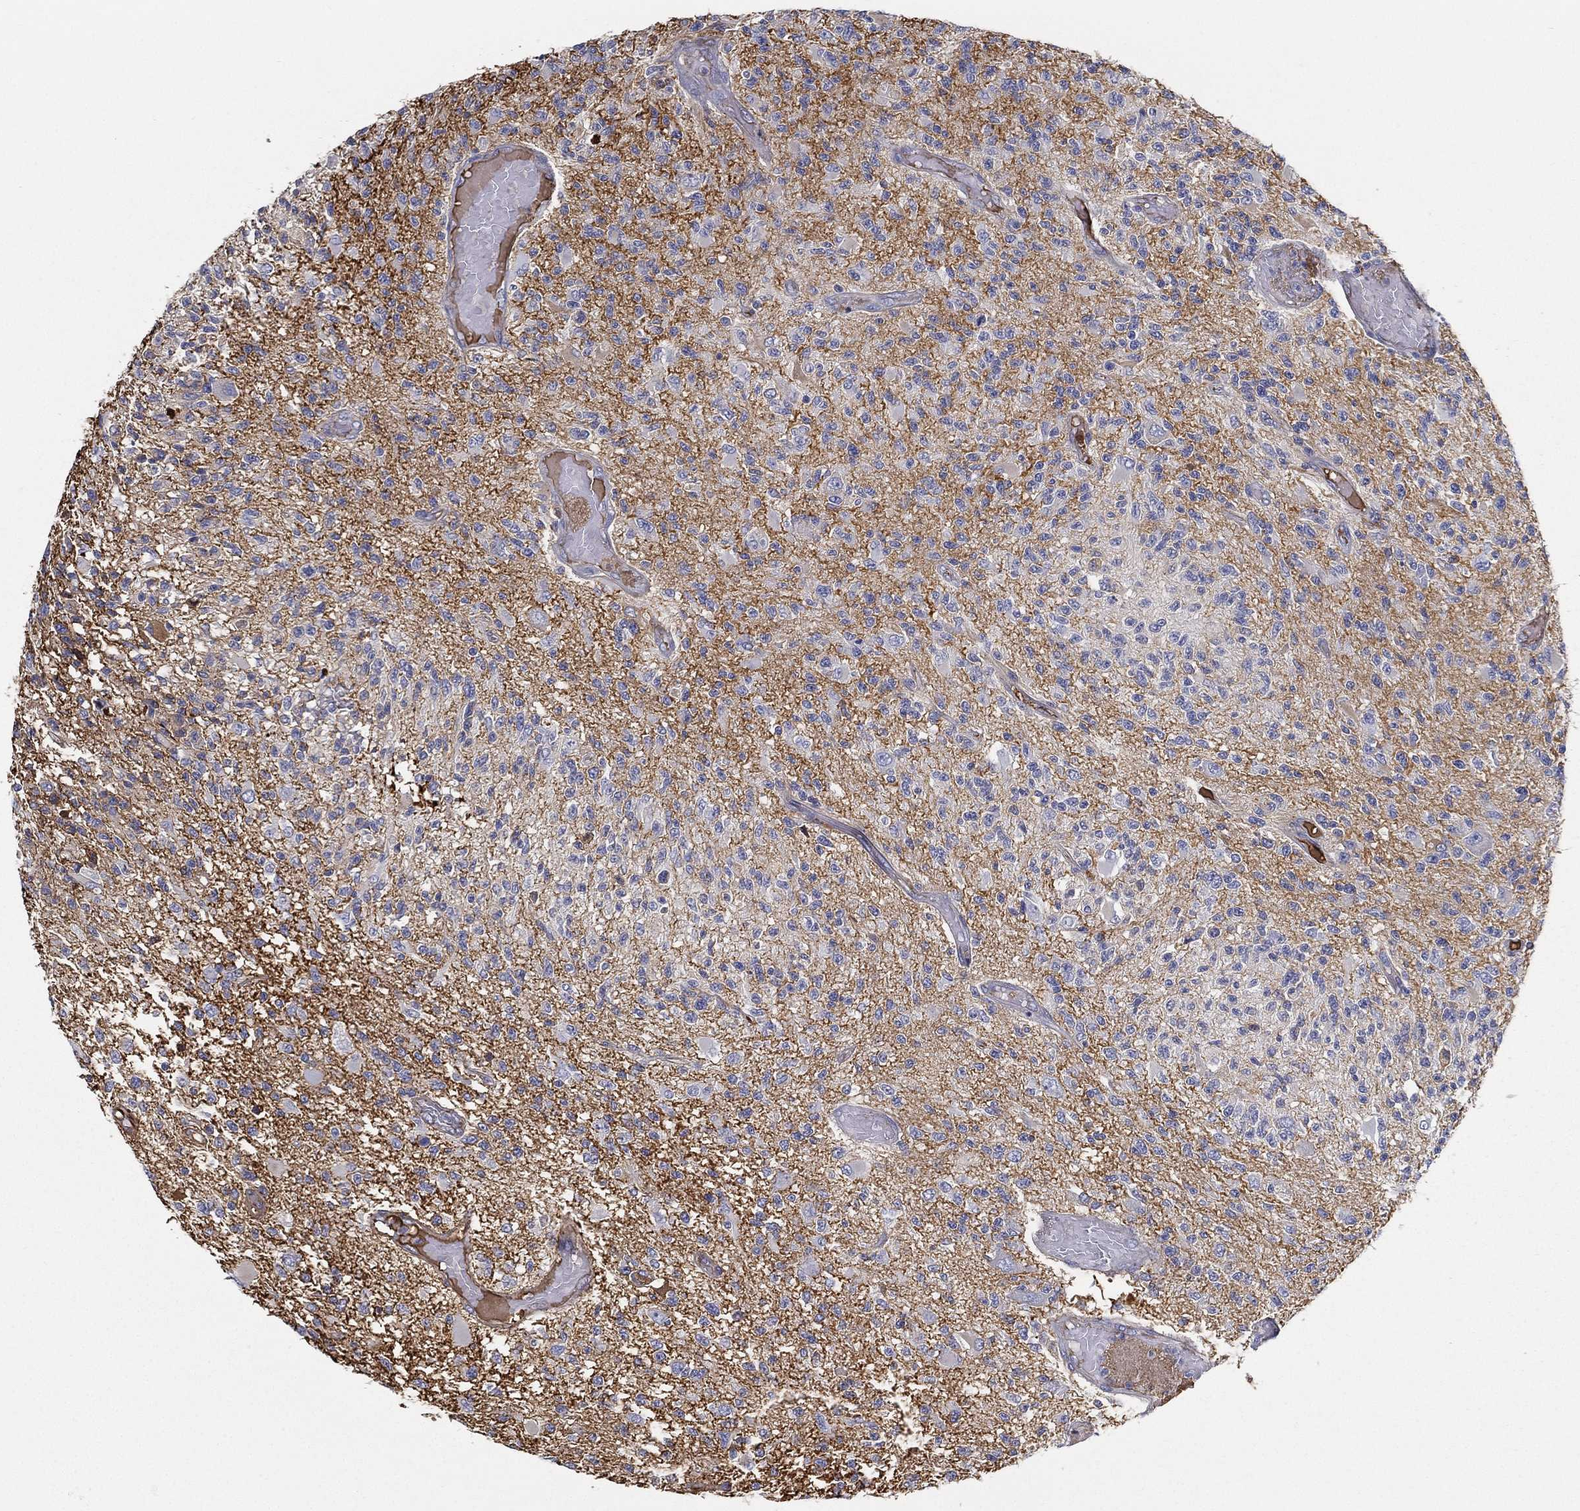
{"staining": {"intensity": "negative", "quantity": "none", "location": "none"}, "tissue": "glioma", "cell_type": "Tumor cells", "image_type": "cancer", "snomed": [{"axis": "morphology", "description": "Glioma, malignant, High grade"}, {"axis": "topography", "description": "Brain"}], "caption": "Tumor cells are negative for protein expression in human glioma.", "gene": "IFNB1", "patient": {"sex": "female", "age": 63}}